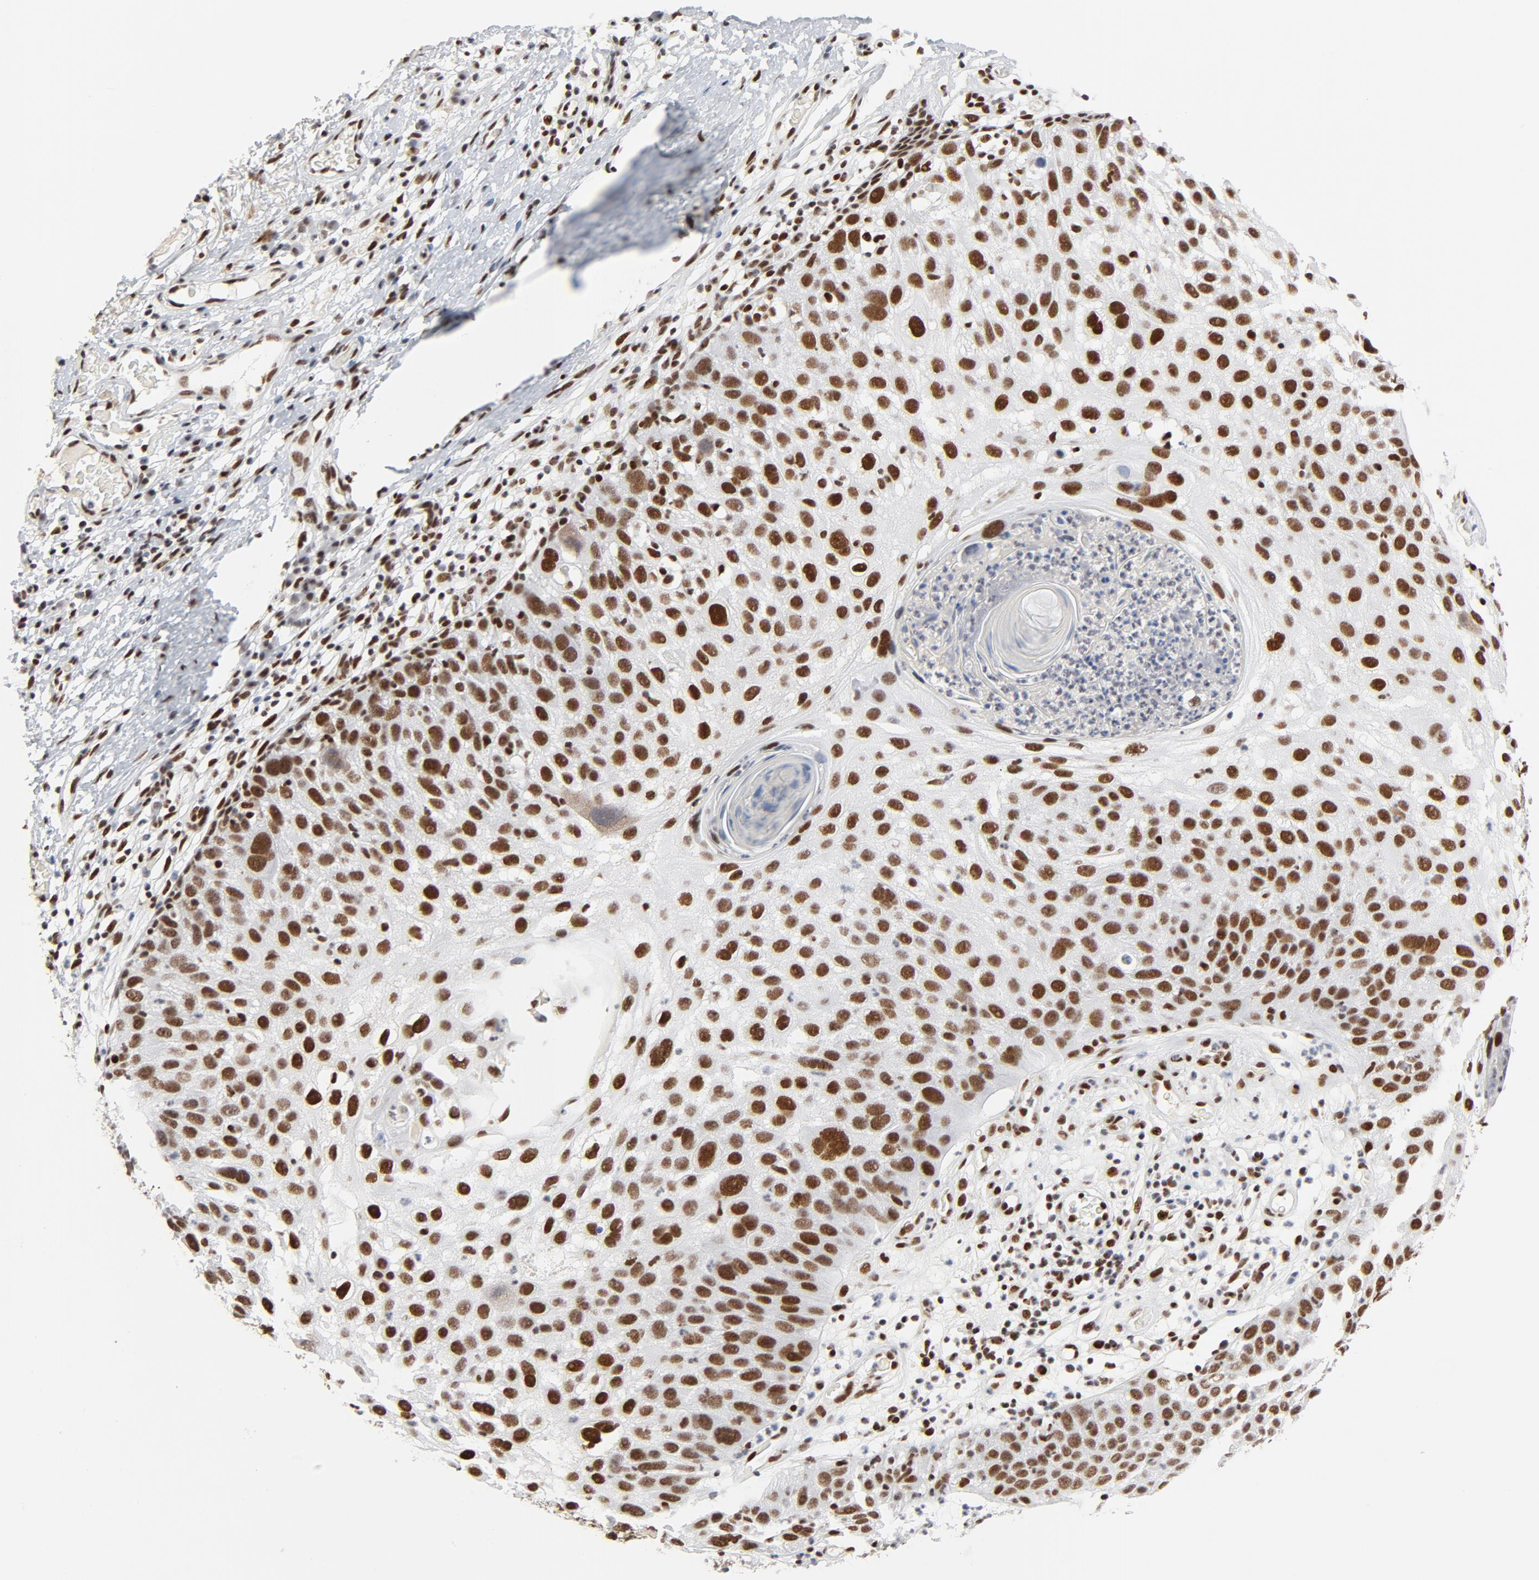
{"staining": {"intensity": "strong", "quantity": ">75%", "location": "nuclear"}, "tissue": "skin cancer", "cell_type": "Tumor cells", "image_type": "cancer", "snomed": [{"axis": "morphology", "description": "Squamous cell carcinoma, NOS"}, {"axis": "topography", "description": "Skin"}], "caption": "A photomicrograph showing strong nuclear positivity in approximately >75% of tumor cells in skin cancer, as visualized by brown immunohistochemical staining.", "gene": "GTF2H1", "patient": {"sex": "male", "age": 87}}